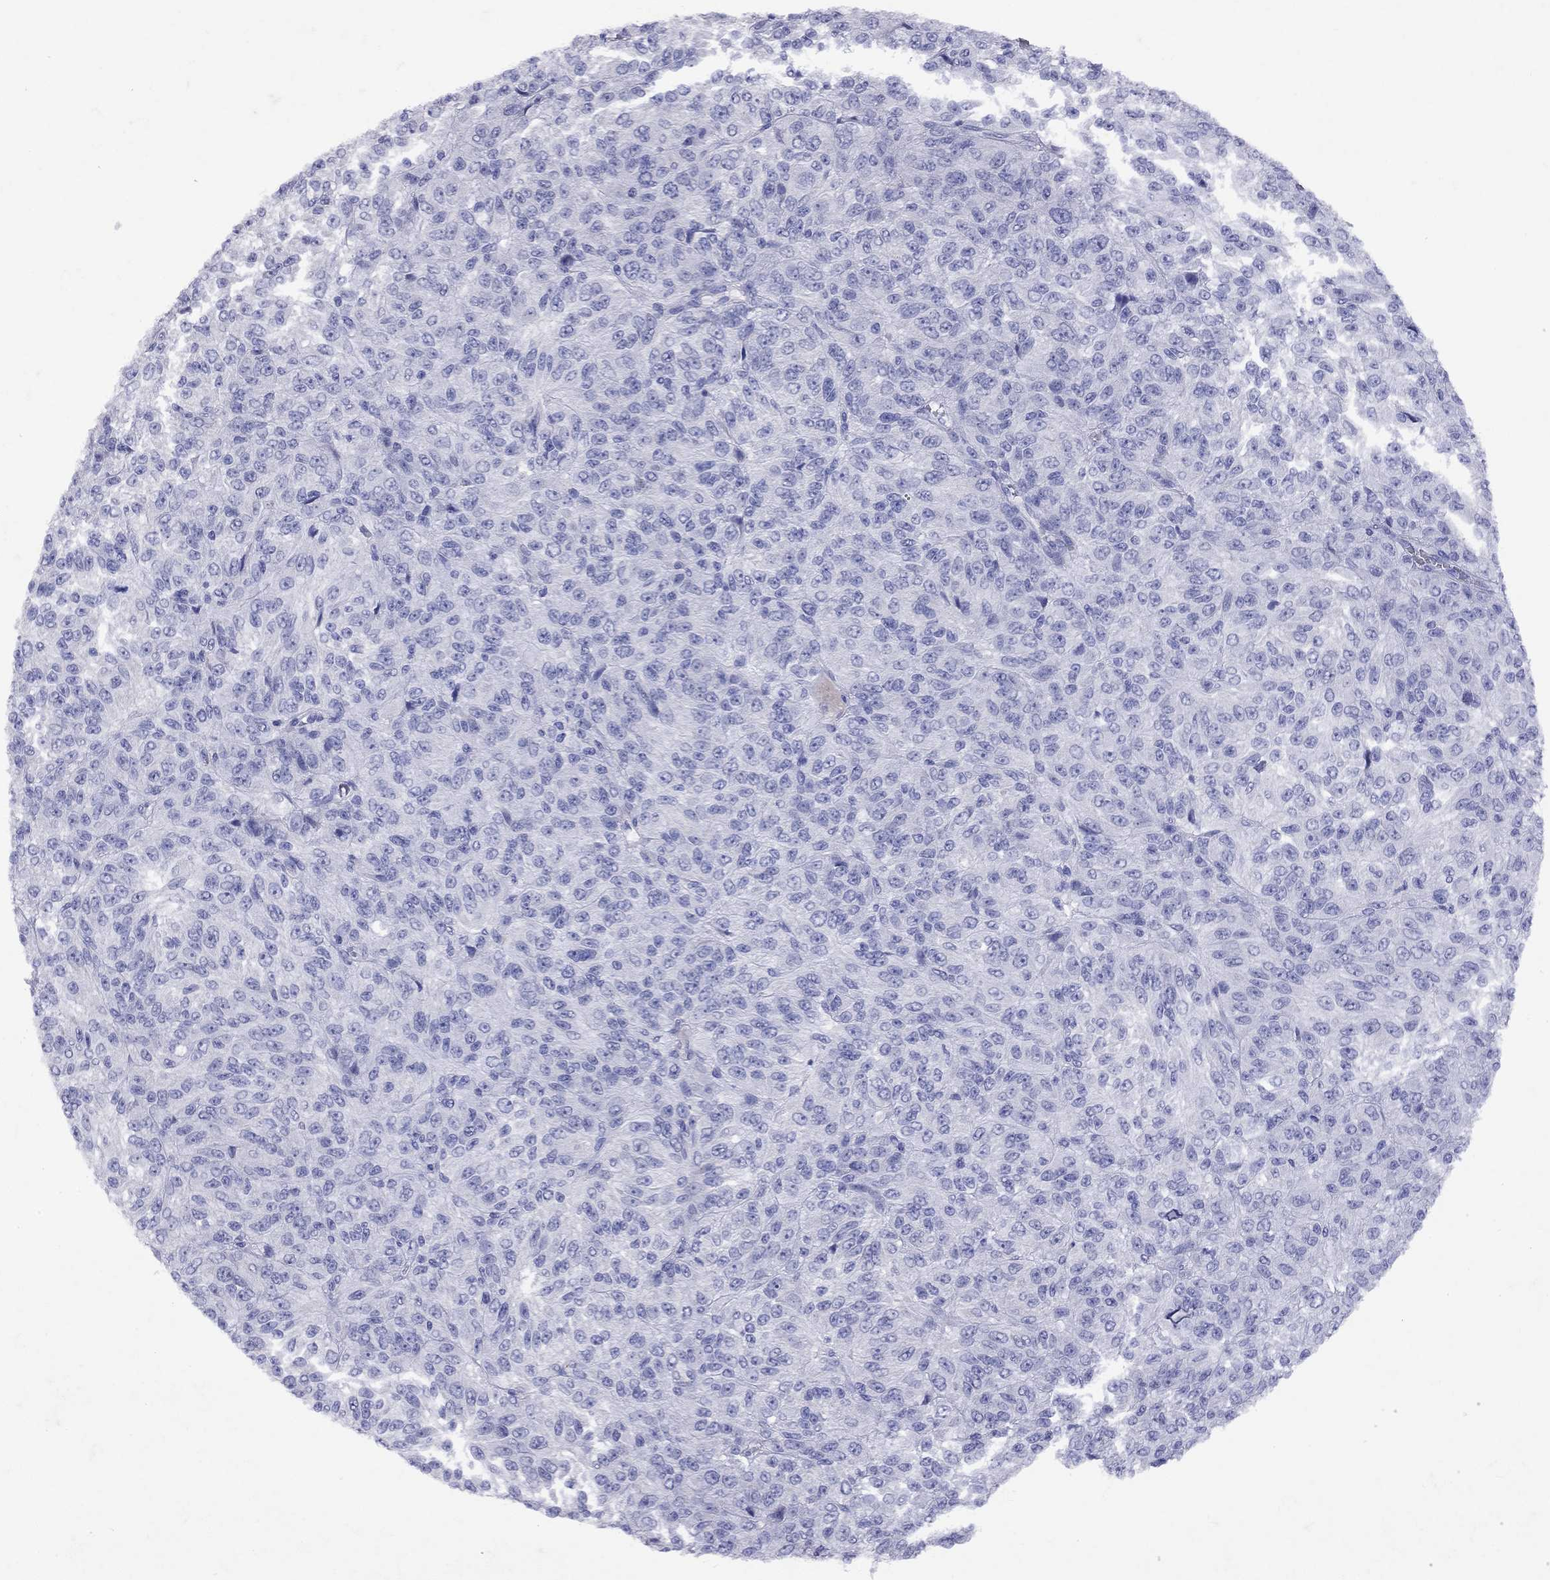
{"staining": {"intensity": "negative", "quantity": "none", "location": "none"}, "tissue": "melanoma", "cell_type": "Tumor cells", "image_type": "cancer", "snomed": [{"axis": "morphology", "description": "Malignant melanoma, Metastatic site"}, {"axis": "topography", "description": "Brain"}], "caption": "A high-resolution micrograph shows immunohistochemistry staining of melanoma, which displays no significant positivity in tumor cells.", "gene": "GNAT3", "patient": {"sex": "female", "age": 56}}